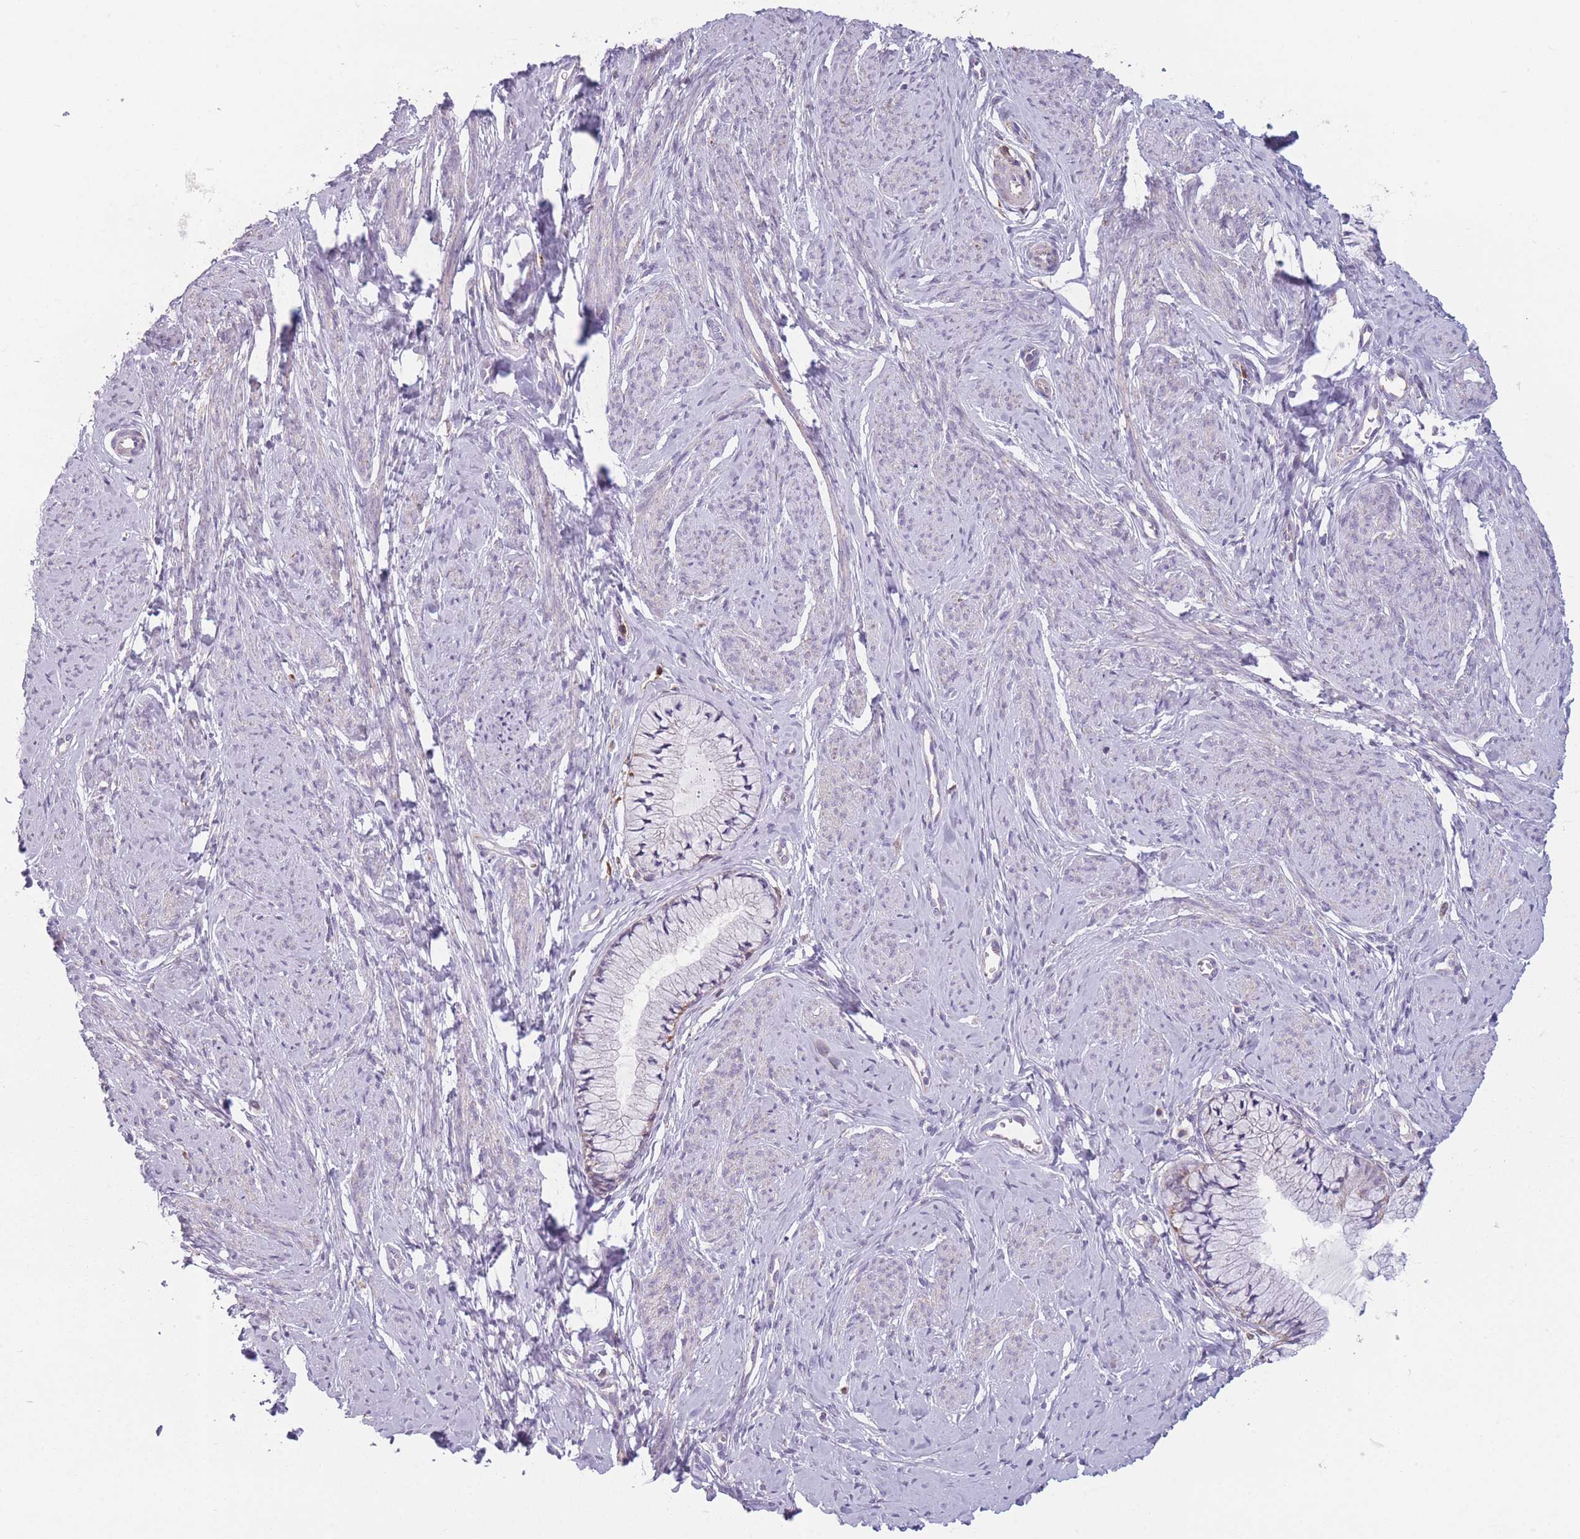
{"staining": {"intensity": "weak", "quantity": "<25%", "location": "cytoplasmic/membranous"}, "tissue": "cervix", "cell_type": "Glandular cells", "image_type": "normal", "snomed": [{"axis": "morphology", "description": "Normal tissue, NOS"}, {"axis": "topography", "description": "Cervix"}], "caption": "Cervix was stained to show a protein in brown. There is no significant positivity in glandular cells. The staining was performed using DAB (3,3'-diaminobenzidine) to visualize the protein expression in brown, while the nuclei were stained in blue with hematoxylin (Magnification: 20x).", "gene": "PRAM1", "patient": {"sex": "female", "age": 42}}